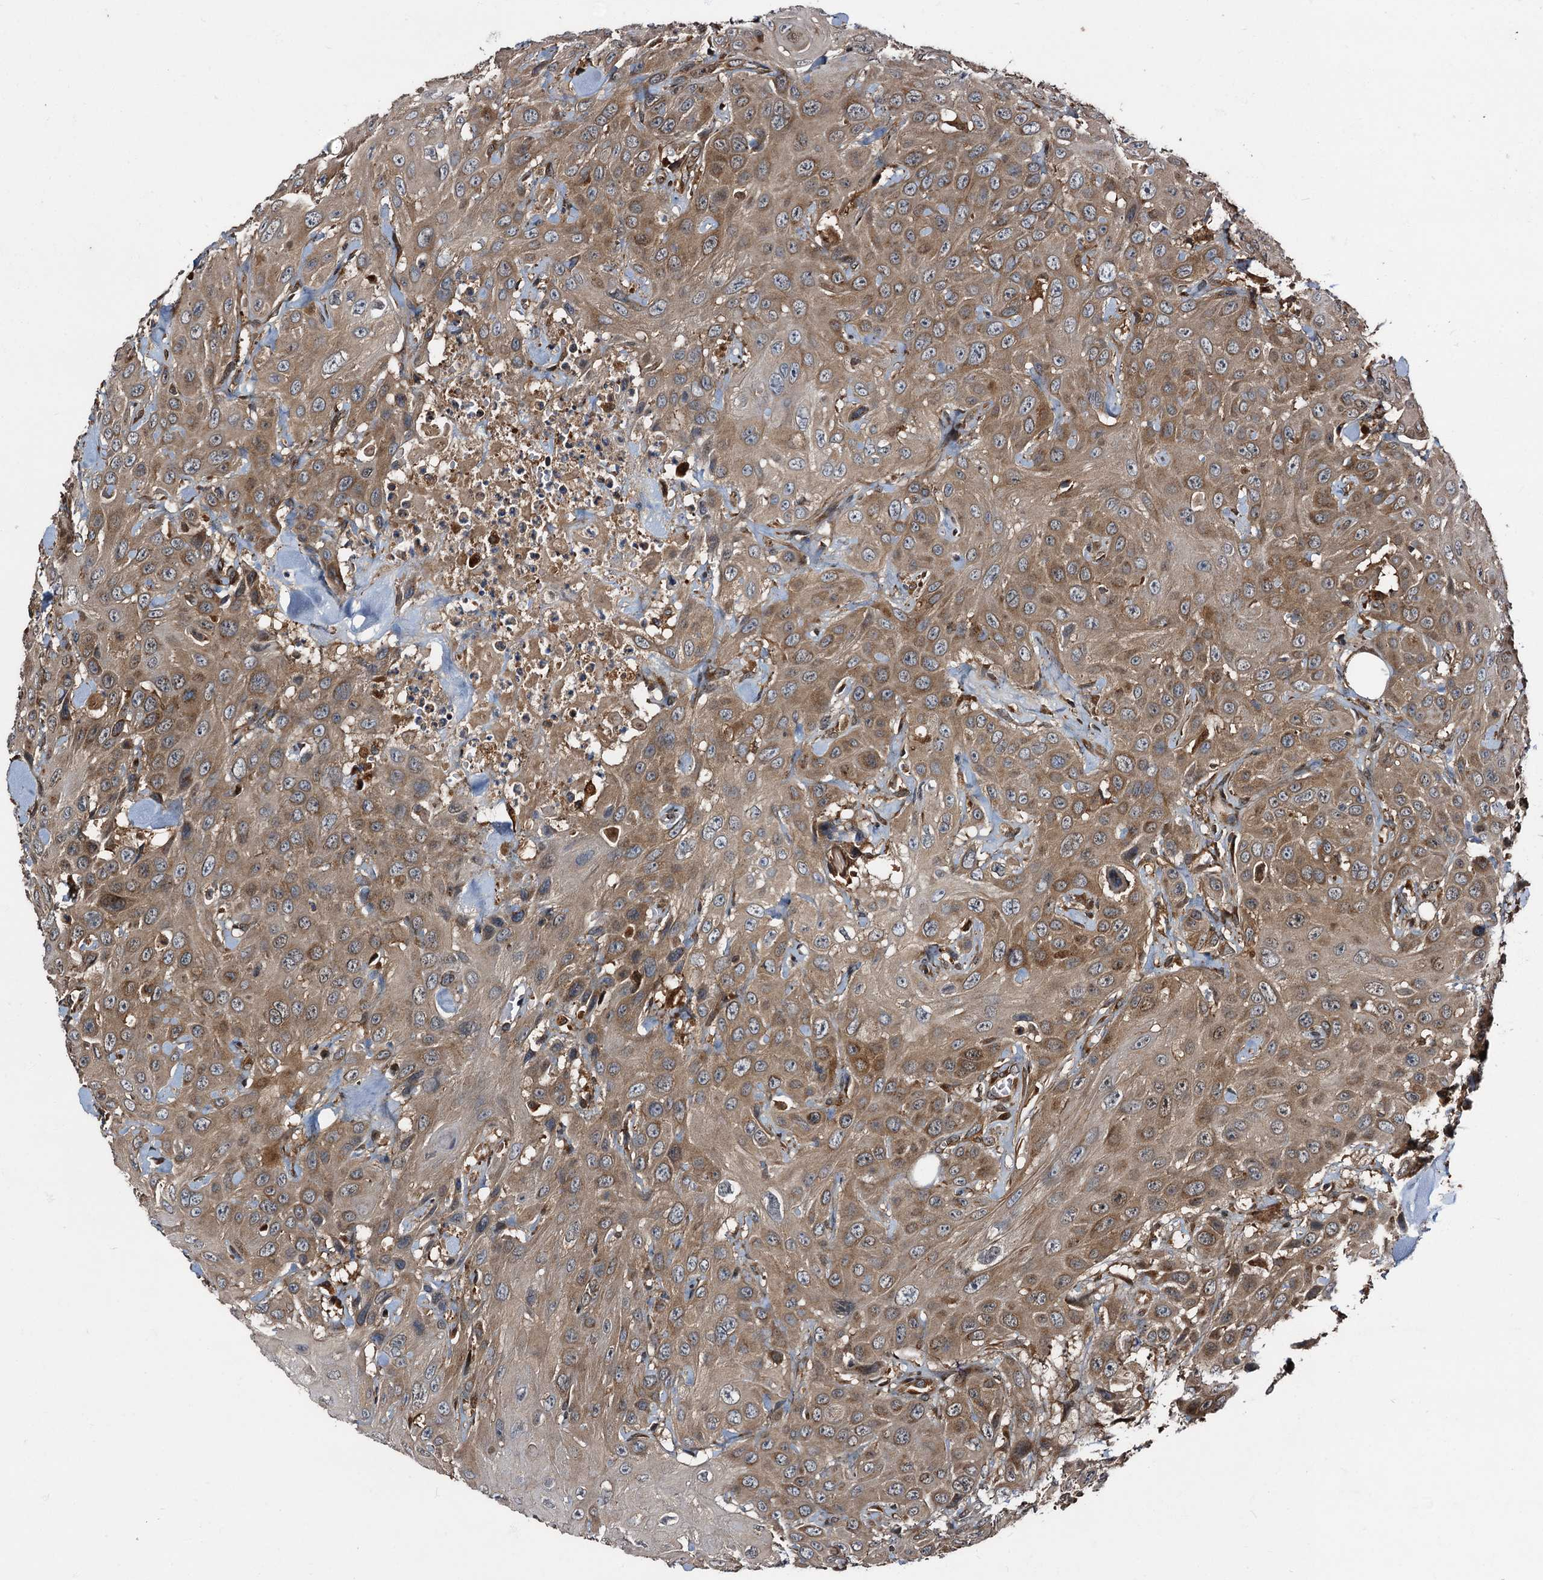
{"staining": {"intensity": "moderate", "quantity": ">75%", "location": "cytoplasmic/membranous"}, "tissue": "head and neck cancer", "cell_type": "Tumor cells", "image_type": "cancer", "snomed": [{"axis": "morphology", "description": "Squamous cell carcinoma, NOS"}, {"axis": "topography", "description": "Head-Neck"}], "caption": "This image exhibits head and neck cancer (squamous cell carcinoma) stained with immunohistochemistry (IHC) to label a protein in brown. The cytoplasmic/membranous of tumor cells show moderate positivity for the protein. Nuclei are counter-stained blue.", "gene": "PEX5", "patient": {"sex": "male", "age": 81}}